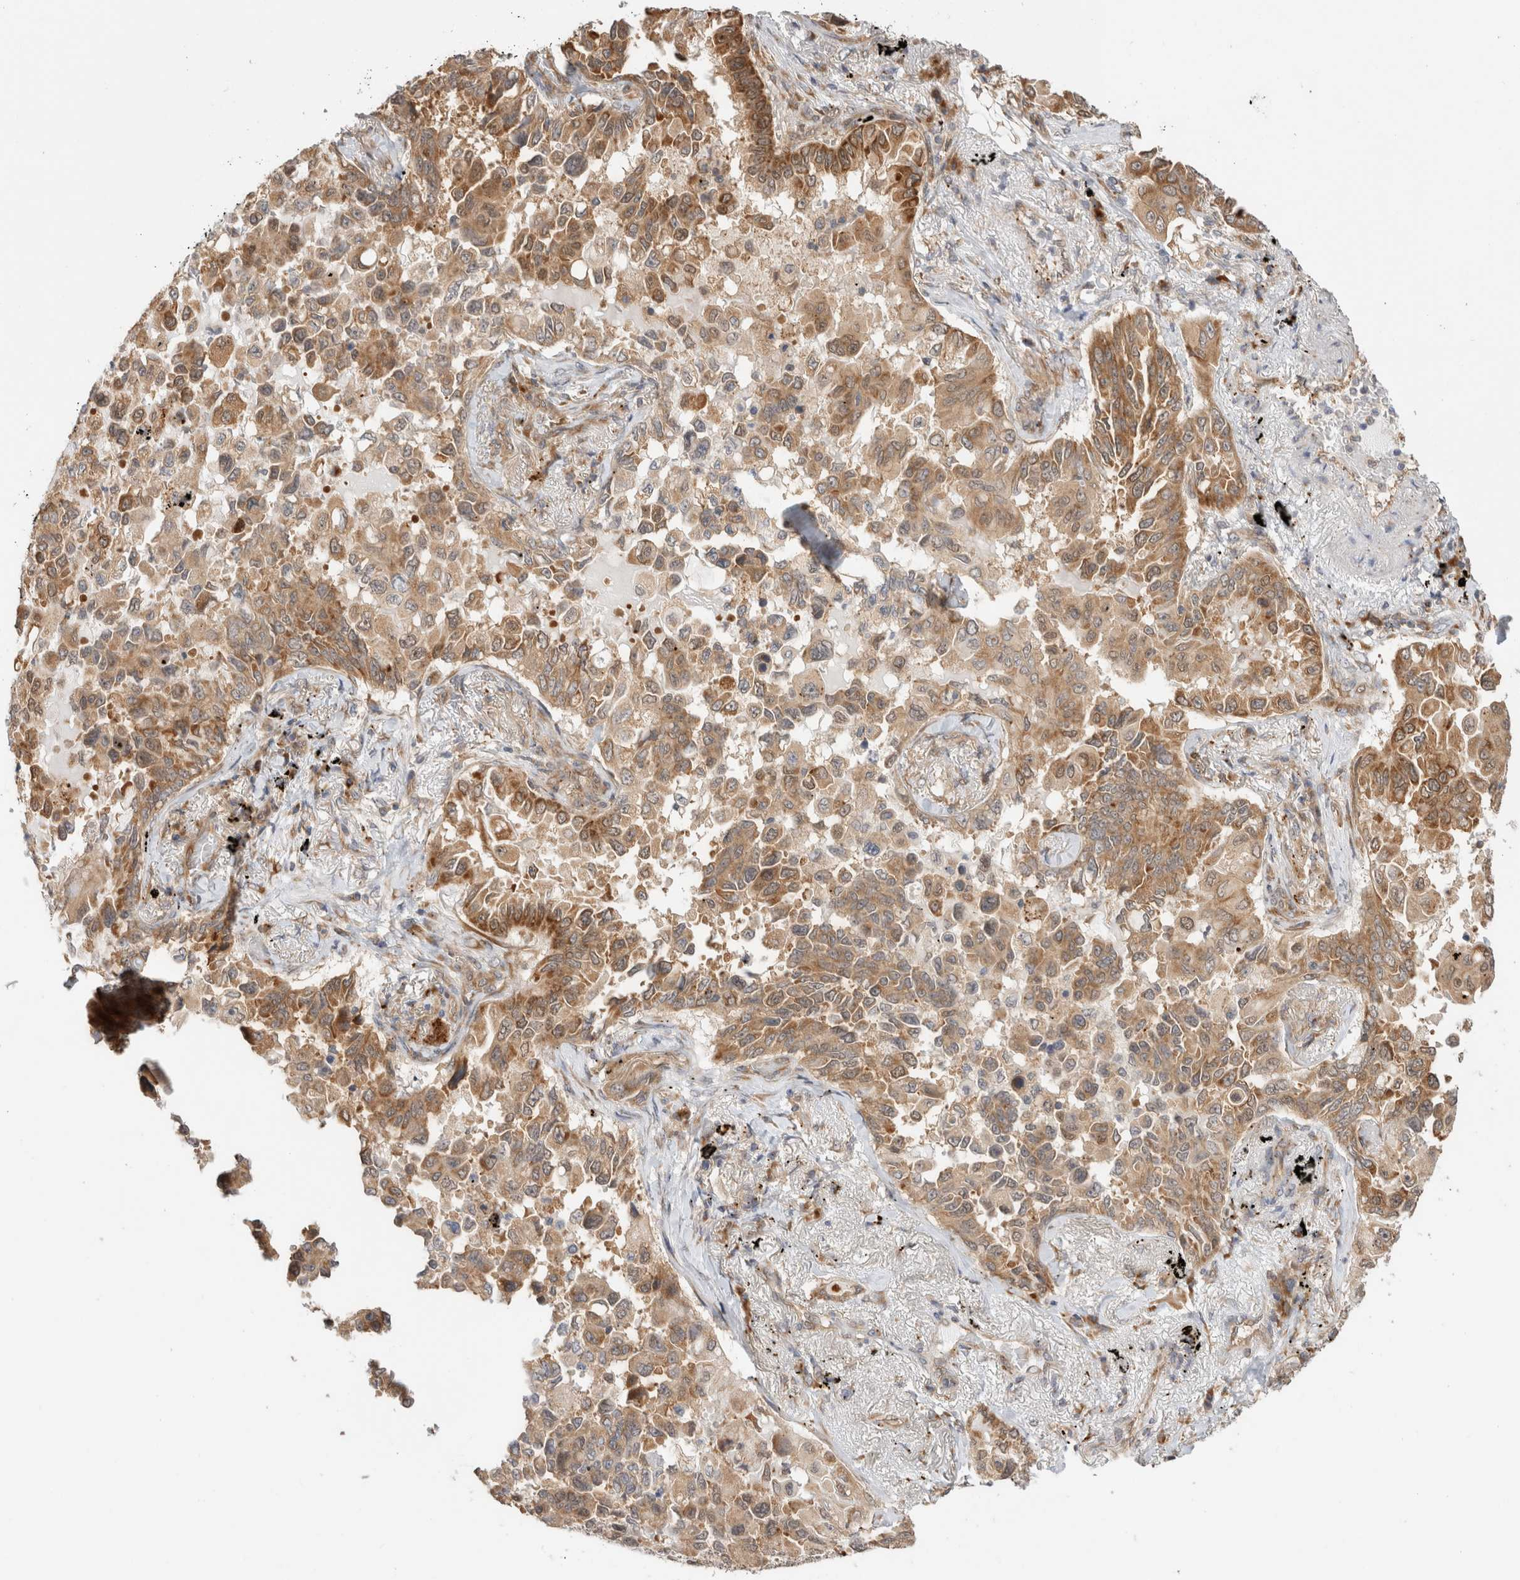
{"staining": {"intensity": "moderate", "quantity": ">75%", "location": "cytoplasmic/membranous"}, "tissue": "lung cancer", "cell_type": "Tumor cells", "image_type": "cancer", "snomed": [{"axis": "morphology", "description": "Adenocarcinoma, NOS"}, {"axis": "topography", "description": "Lung"}], "caption": "Moderate cytoplasmic/membranous staining for a protein is seen in about >75% of tumor cells of adenocarcinoma (lung) using IHC.", "gene": "ACTL9", "patient": {"sex": "female", "age": 67}}